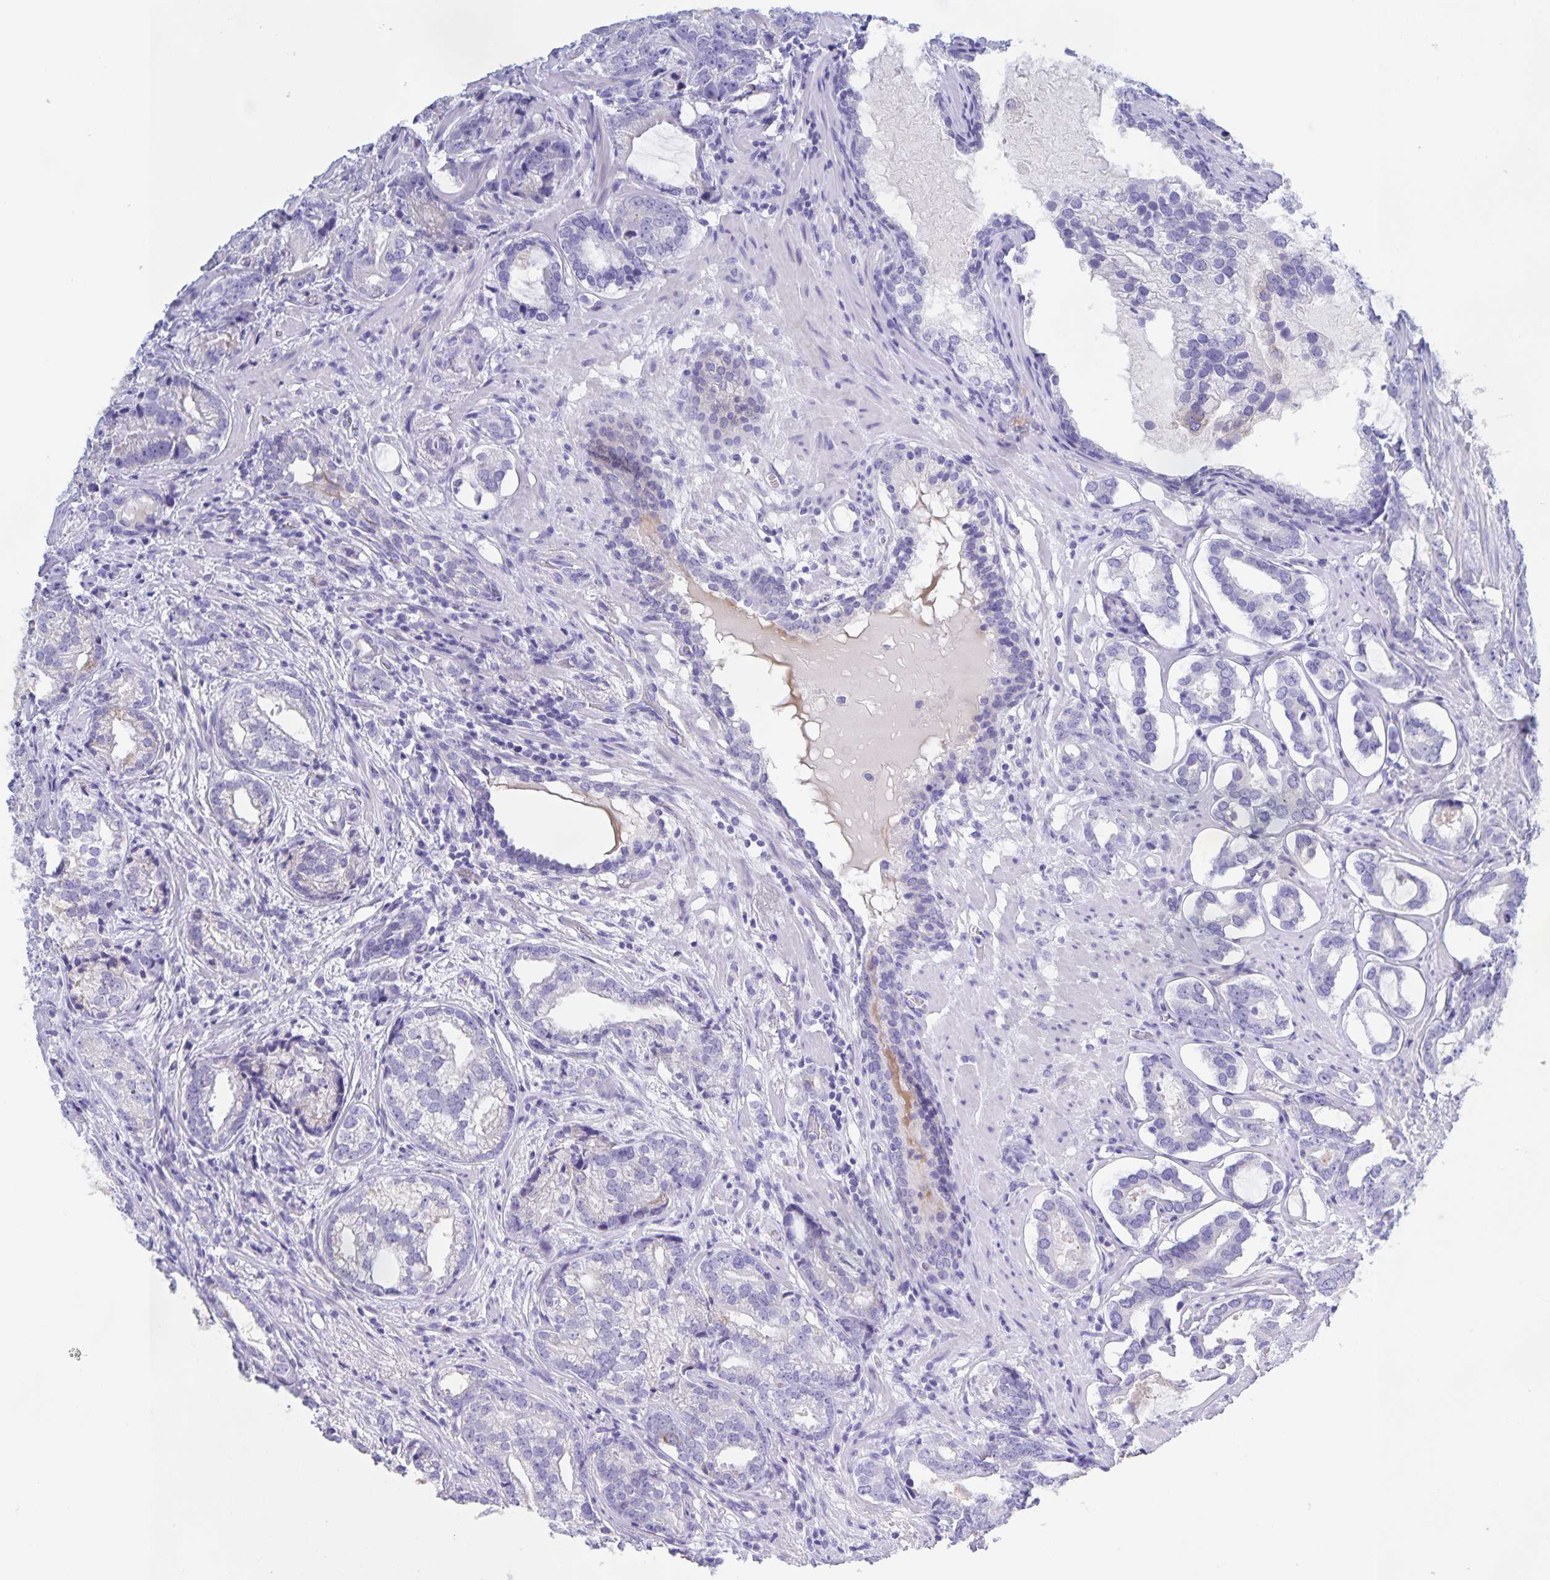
{"staining": {"intensity": "negative", "quantity": "none", "location": "none"}, "tissue": "prostate cancer", "cell_type": "Tumor cells", "image_type": "cancer", "snomed": [{"axis": "morphology", "description": "Adenocarcinoma, High grade"}, {"axis": "topography", "description": "Prostate"}], "caption": "The immunohistochemistry histopathology image has no significant staining in tumor cells of adenocarcinoma (high-grade) (prostate) tissue. The staining was performed using DAB (3,3'-diaminobenzidine) to visualize the protein expression in brown, while the nuclei were stained in blue with hematoxylin (Magnification: 20x).", "gene": "CATSPER4", "patient": {"sex": "male", "age": 75}}